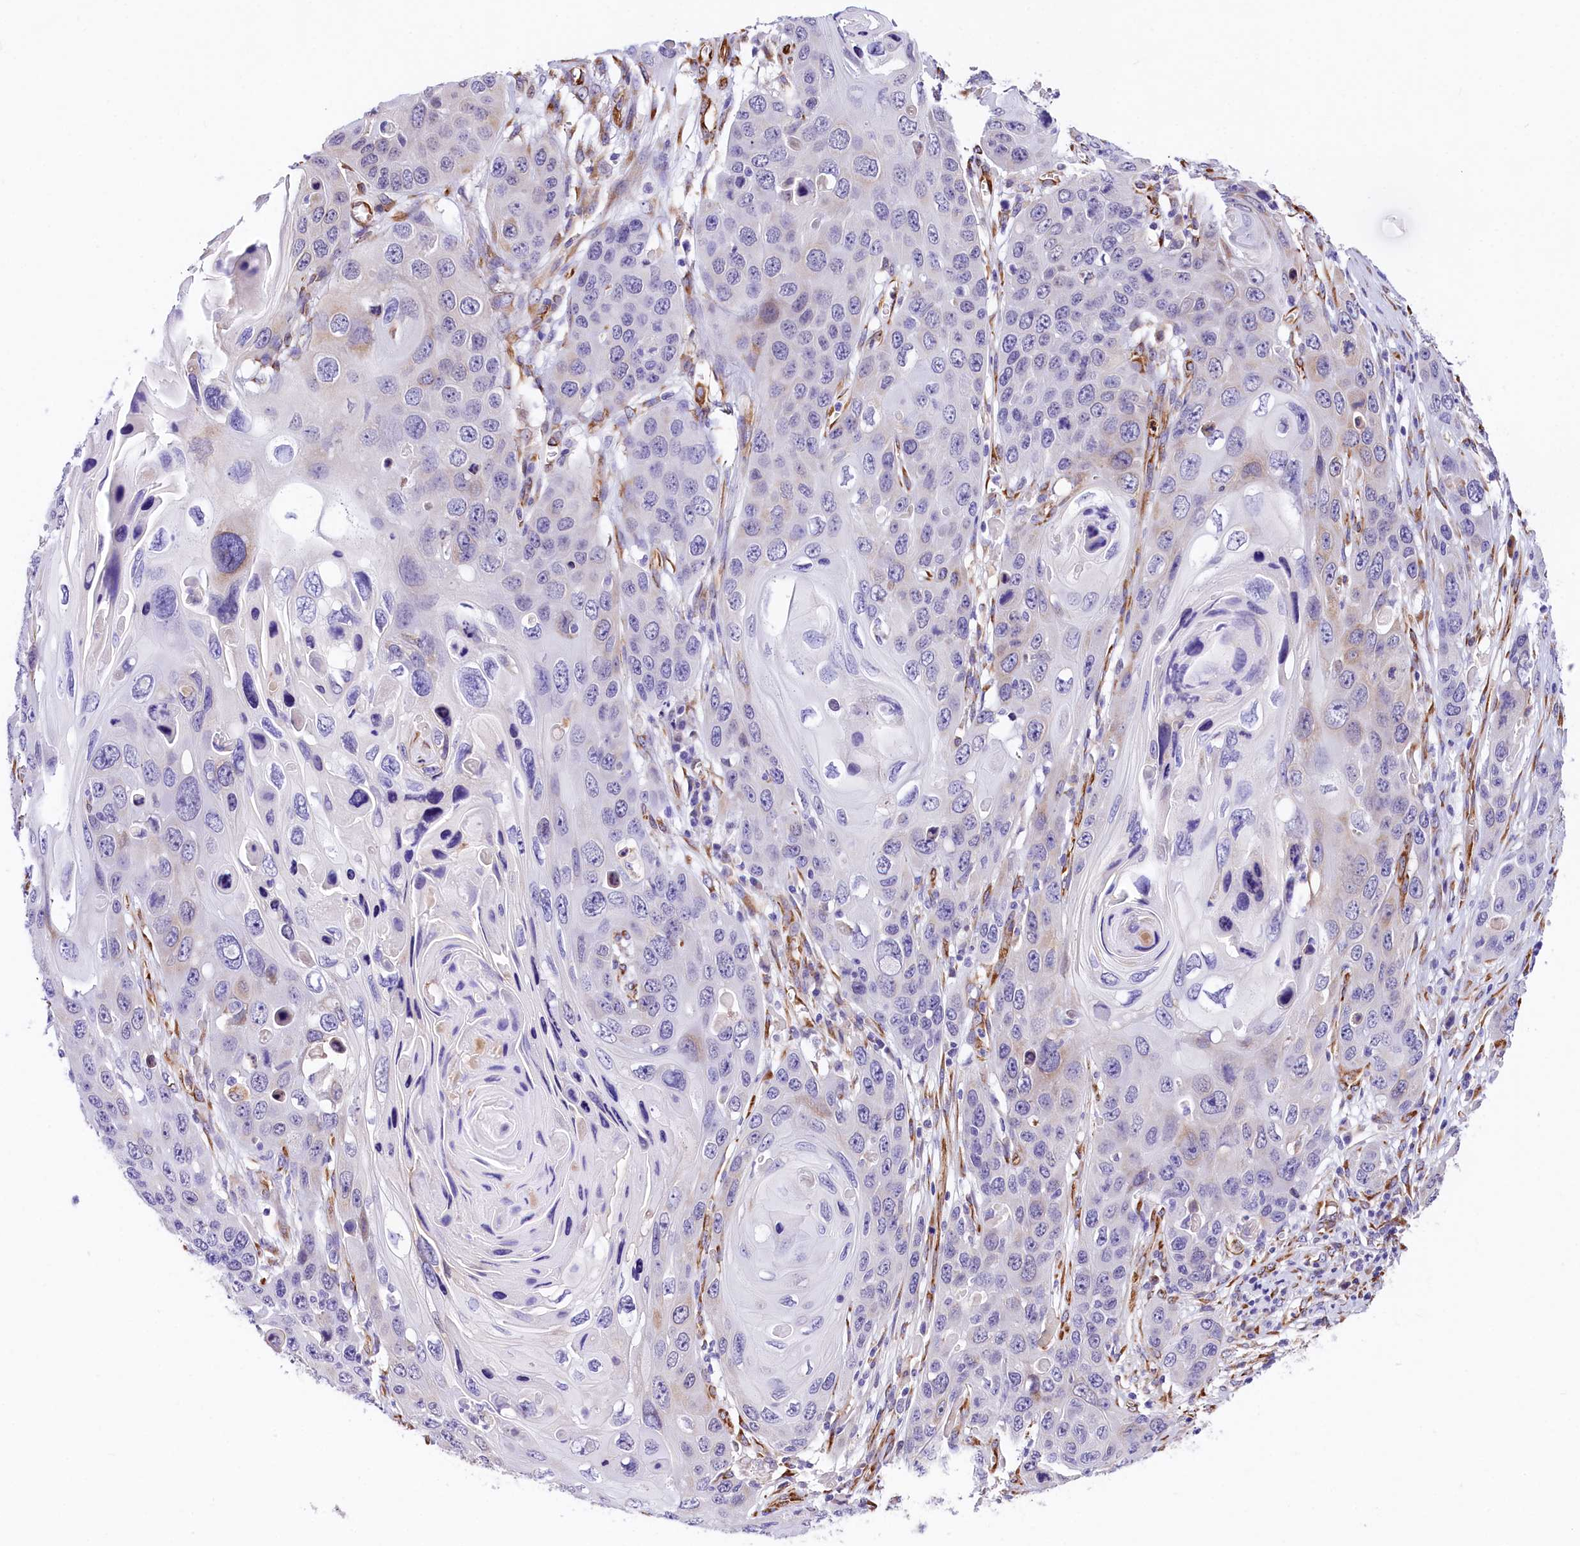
{"staining": {"intensity": "negative", "quantity": "none", "location": "none"}, "tissue": "skin cancer", "cell_type": "Tumor cells", "image_type": "cancer", "snomed": [{"axis": "morphology", "description": "Squamous cell carcinoma, NOS"}, {"axis": "topography", "description": "Skin"}], "caption": "This is an immunohistochemistry photomicrograph of squamous cell carcinoma (skin). There is no staining in tumor cells.", "gene": "ITGA1", "patient": {"sex": "male", "age": 55}}